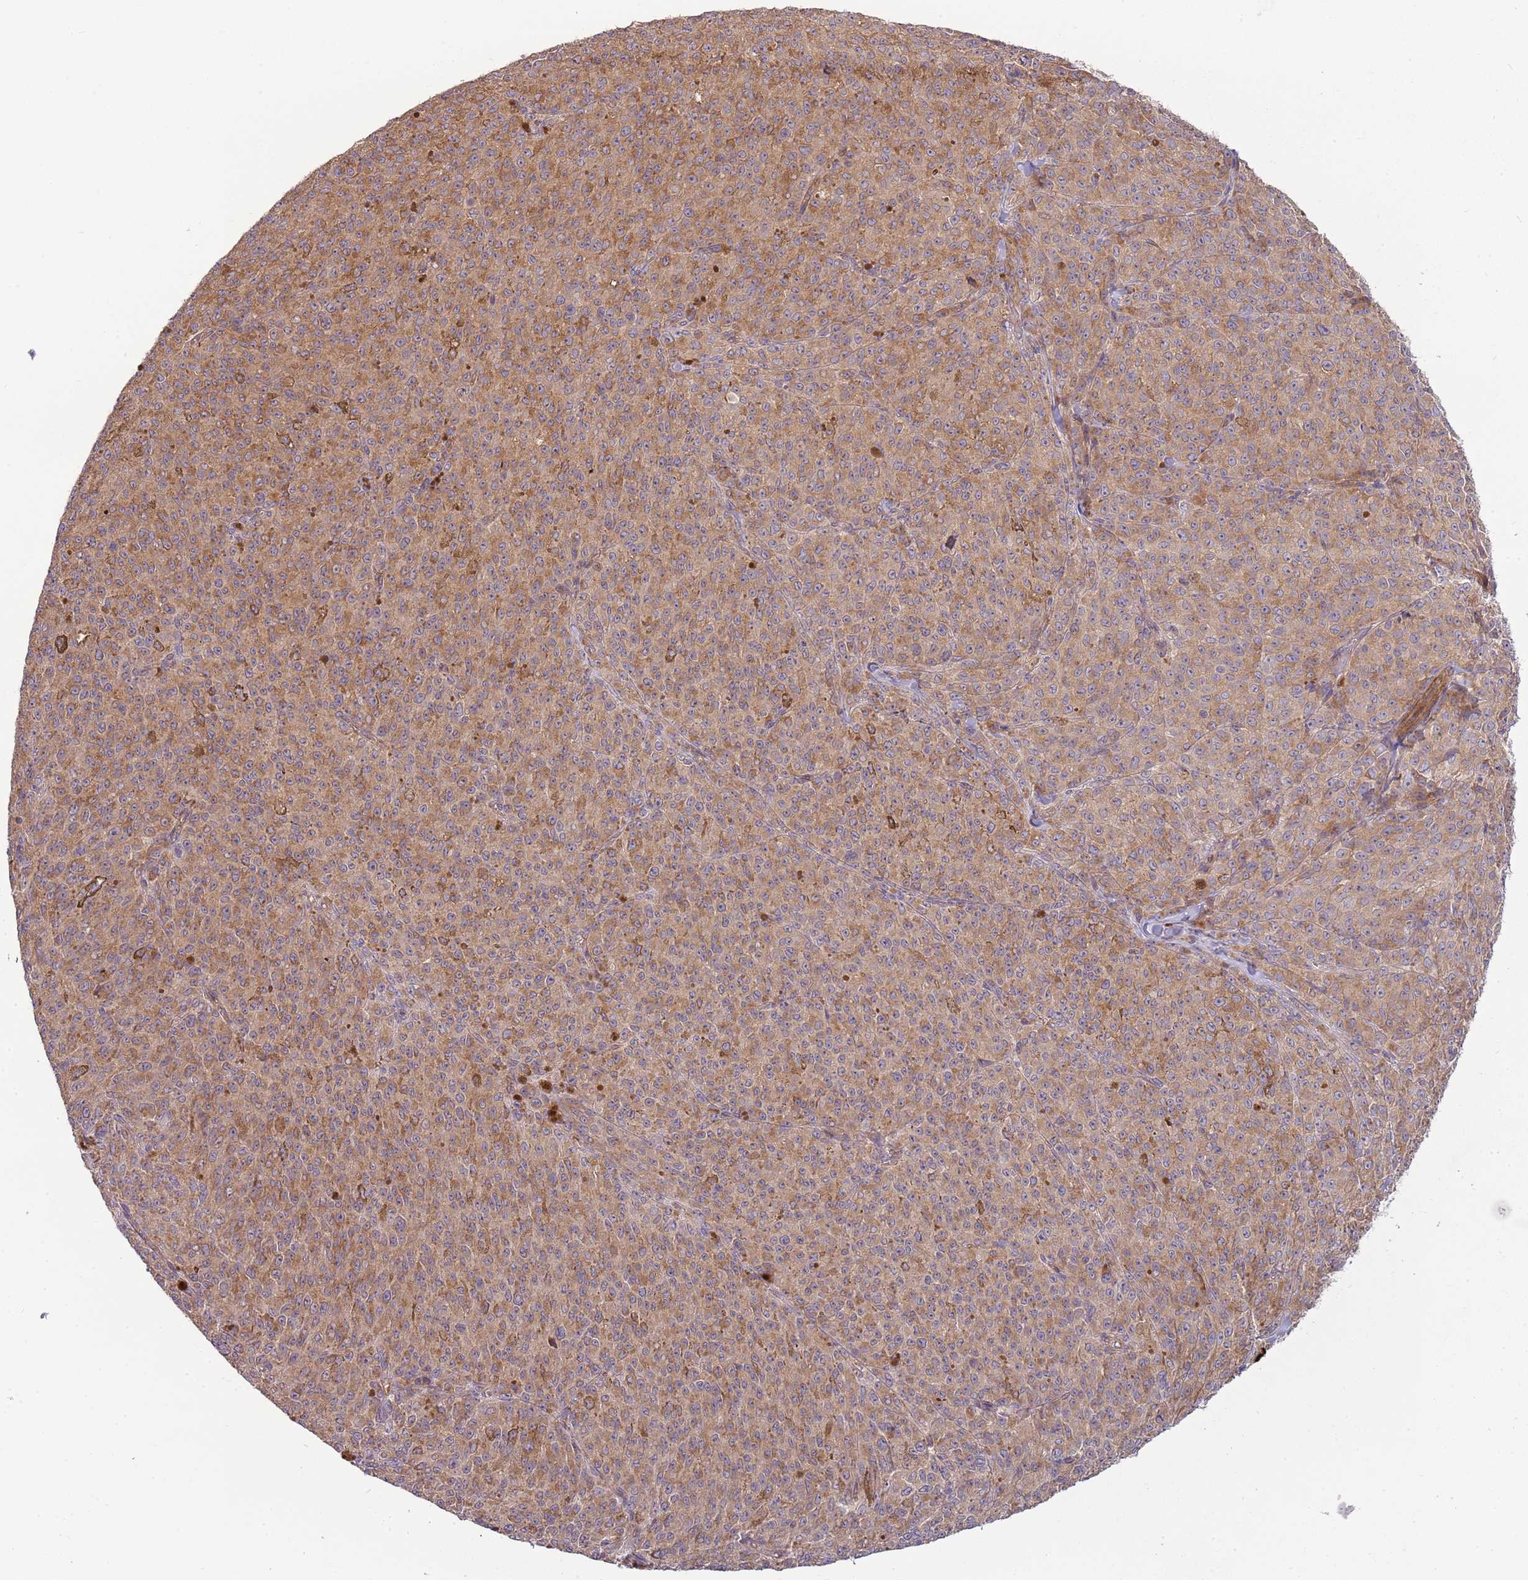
{"staining": {"intensity": "moderate", "quantity": ">75%", "location": "cytoplasmic/membranous"}, "tissue": "melanoma", "cell_type": "Tumor cells", "image_type": "cancer", "snomed": [{"axis": "morphology", "description": "Malignant melanoma, NOS"}, {"axis": "topography", "description": "Skin"}], "caption": "Human melanoma stained with a protein marker displays moderate staining in tumor cells.", "gene": "RNF128", "patient": {"sex": "female", "age": 52}}